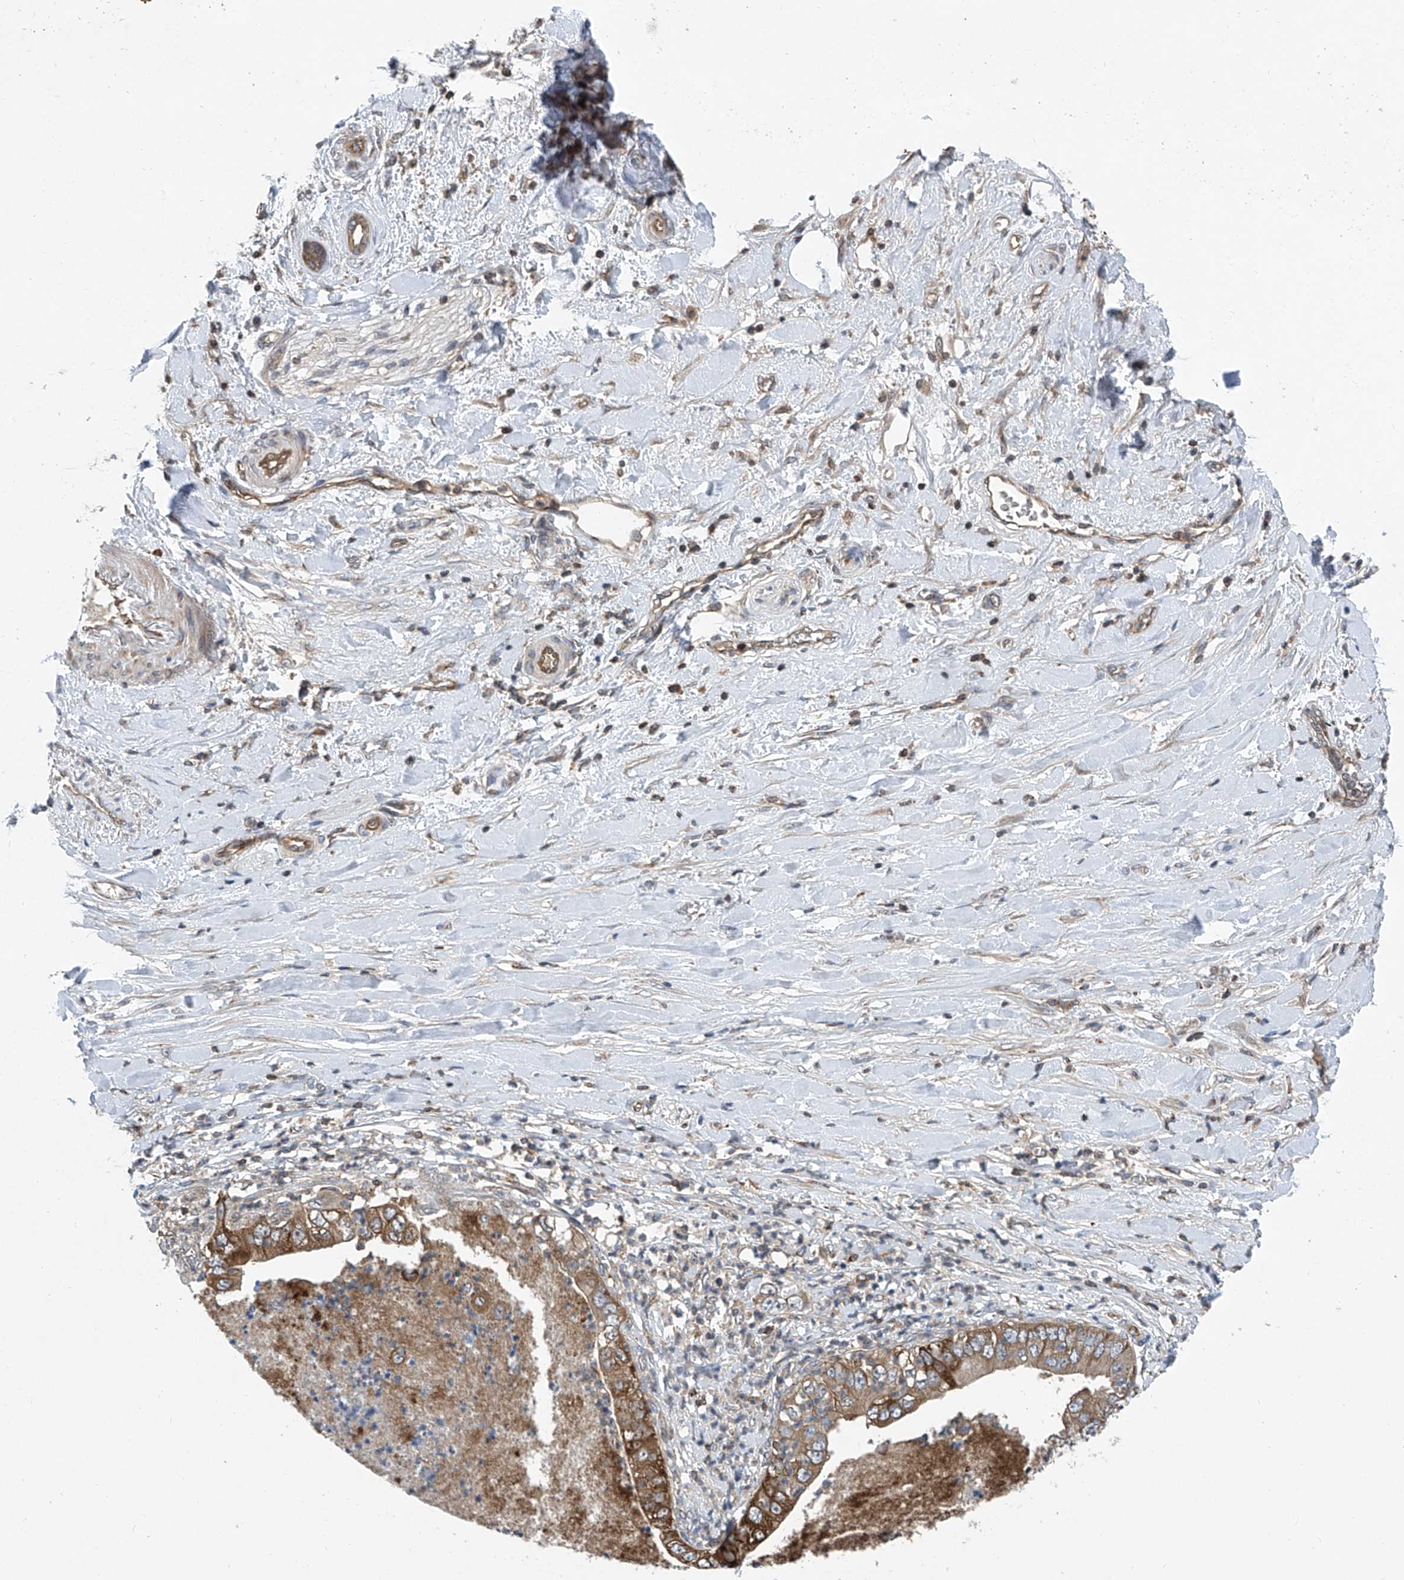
{"staining": {"intensity": "moderate", "quantity": ">75%", "location": "cytoplasmic/membranous"}, "tissue": "pancreatic cancer", "cell_type": "Tumor cells", "image_type": "cancer", "snomed": [{"axis": "morphology", "description": "Adenocarcinoma, NOS"}, {"axis": "topography", "description": "Pancreas"}], "caption": "An immunohistochemistry histopathology image of tumor tissue is shown. Protein staining in brown shows moderate cytoplasmic/membranous positivity in pancreatic cancer within tumor cells. (DAB (3,3'-diaminobenzidine) IHC with brightfield microscopy, high magnification).", "gene": "TRIM38", "patient": {"sex": "female", "age": 78}}